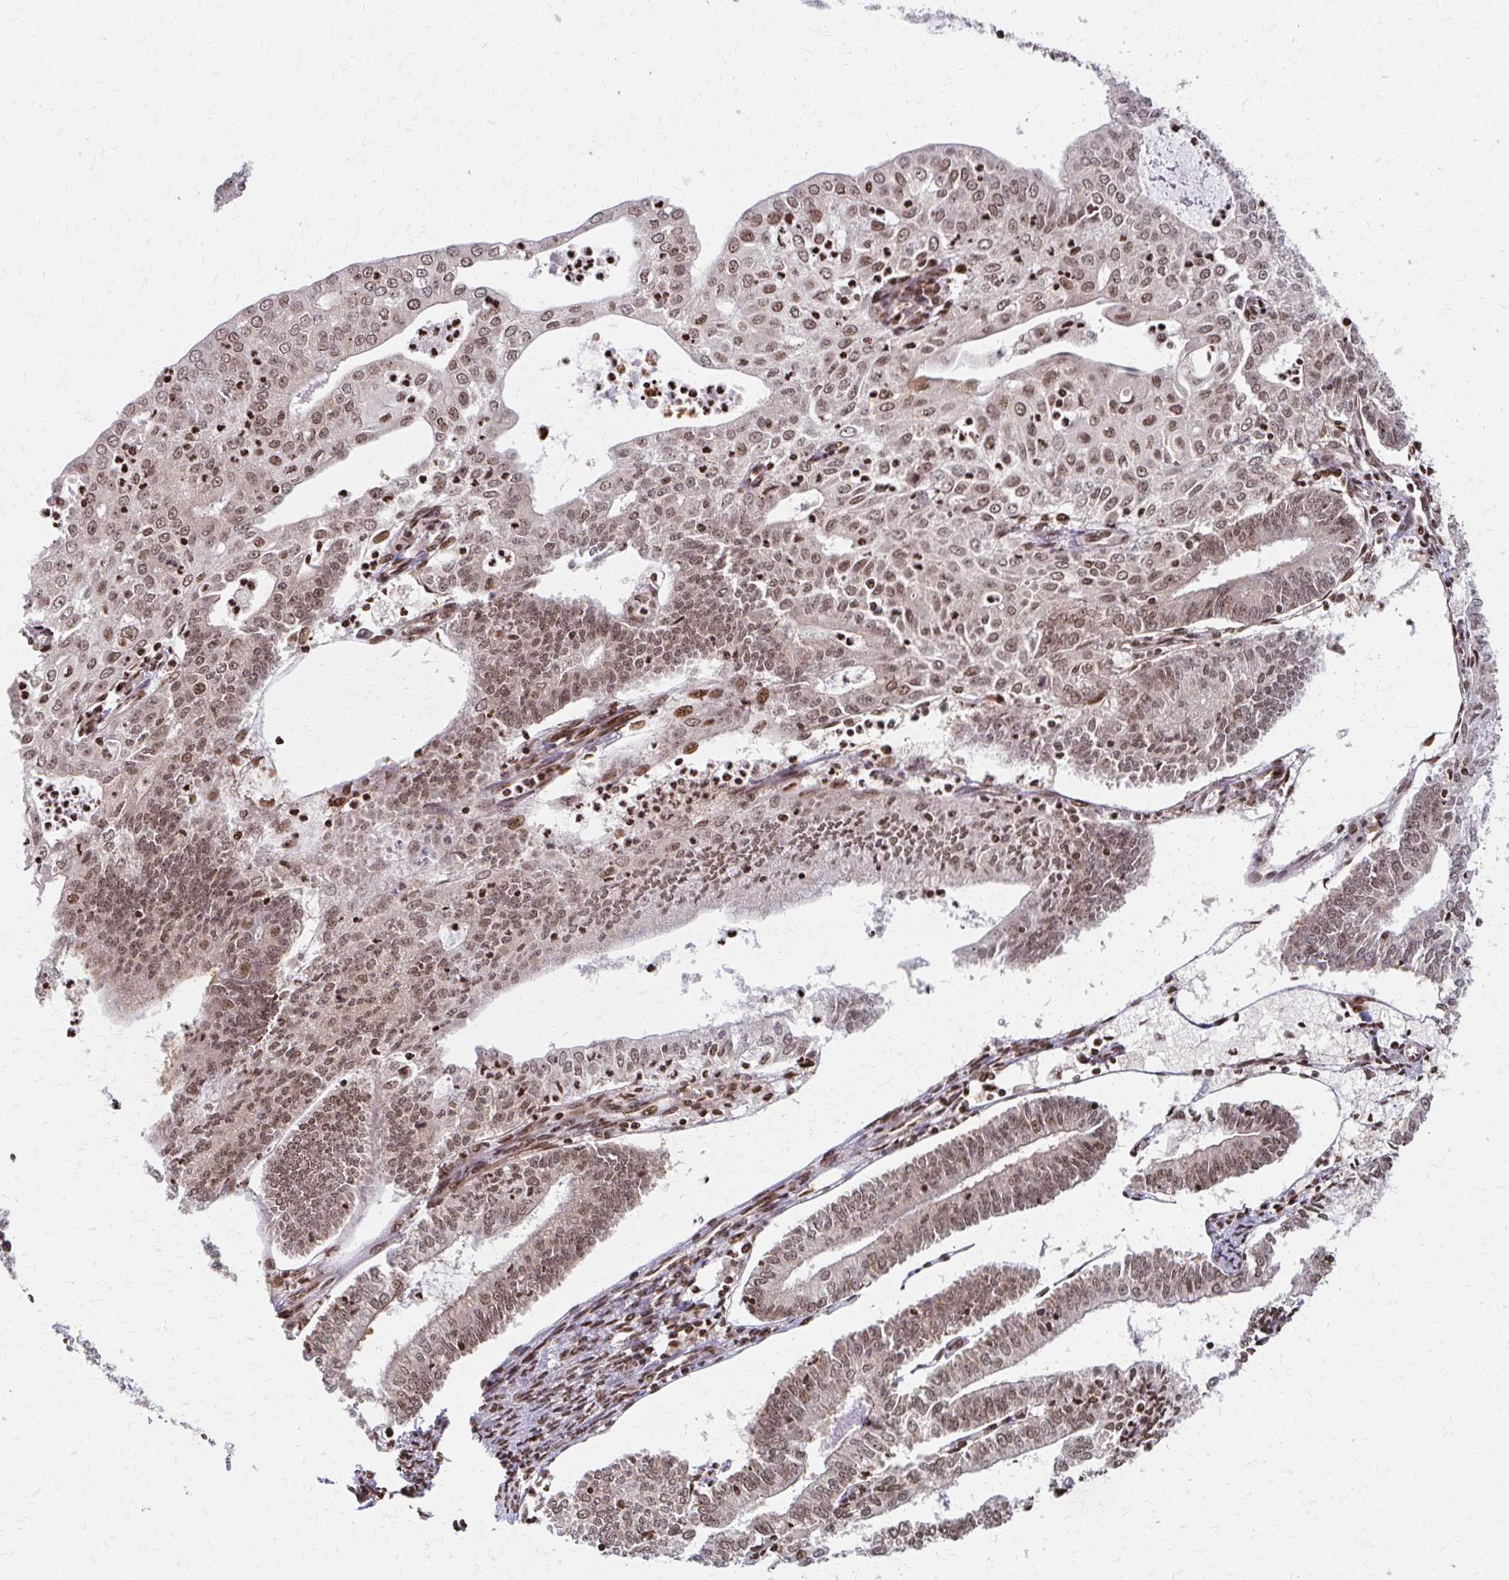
{"staining": {"intensity": "moderate", "quantity": ">75%", "location": "nuclear"}, "tissue": "endometrial cancer", "cell_type": "Tumor cells", "image_type": "cancer", "snomed": [{"axis": "morphology", "description": "Adenocarcinoma, NOS"}, {"axis": "topography", "description": "Endometrium"}], "caption": "Protein analysis of endometrial adenocarcinoma tissue exhibits moderate nuclear expression in about >75% of tumor cells.", "gene": "PSMD7", "patient": {"sex": "female", "age": 61}}